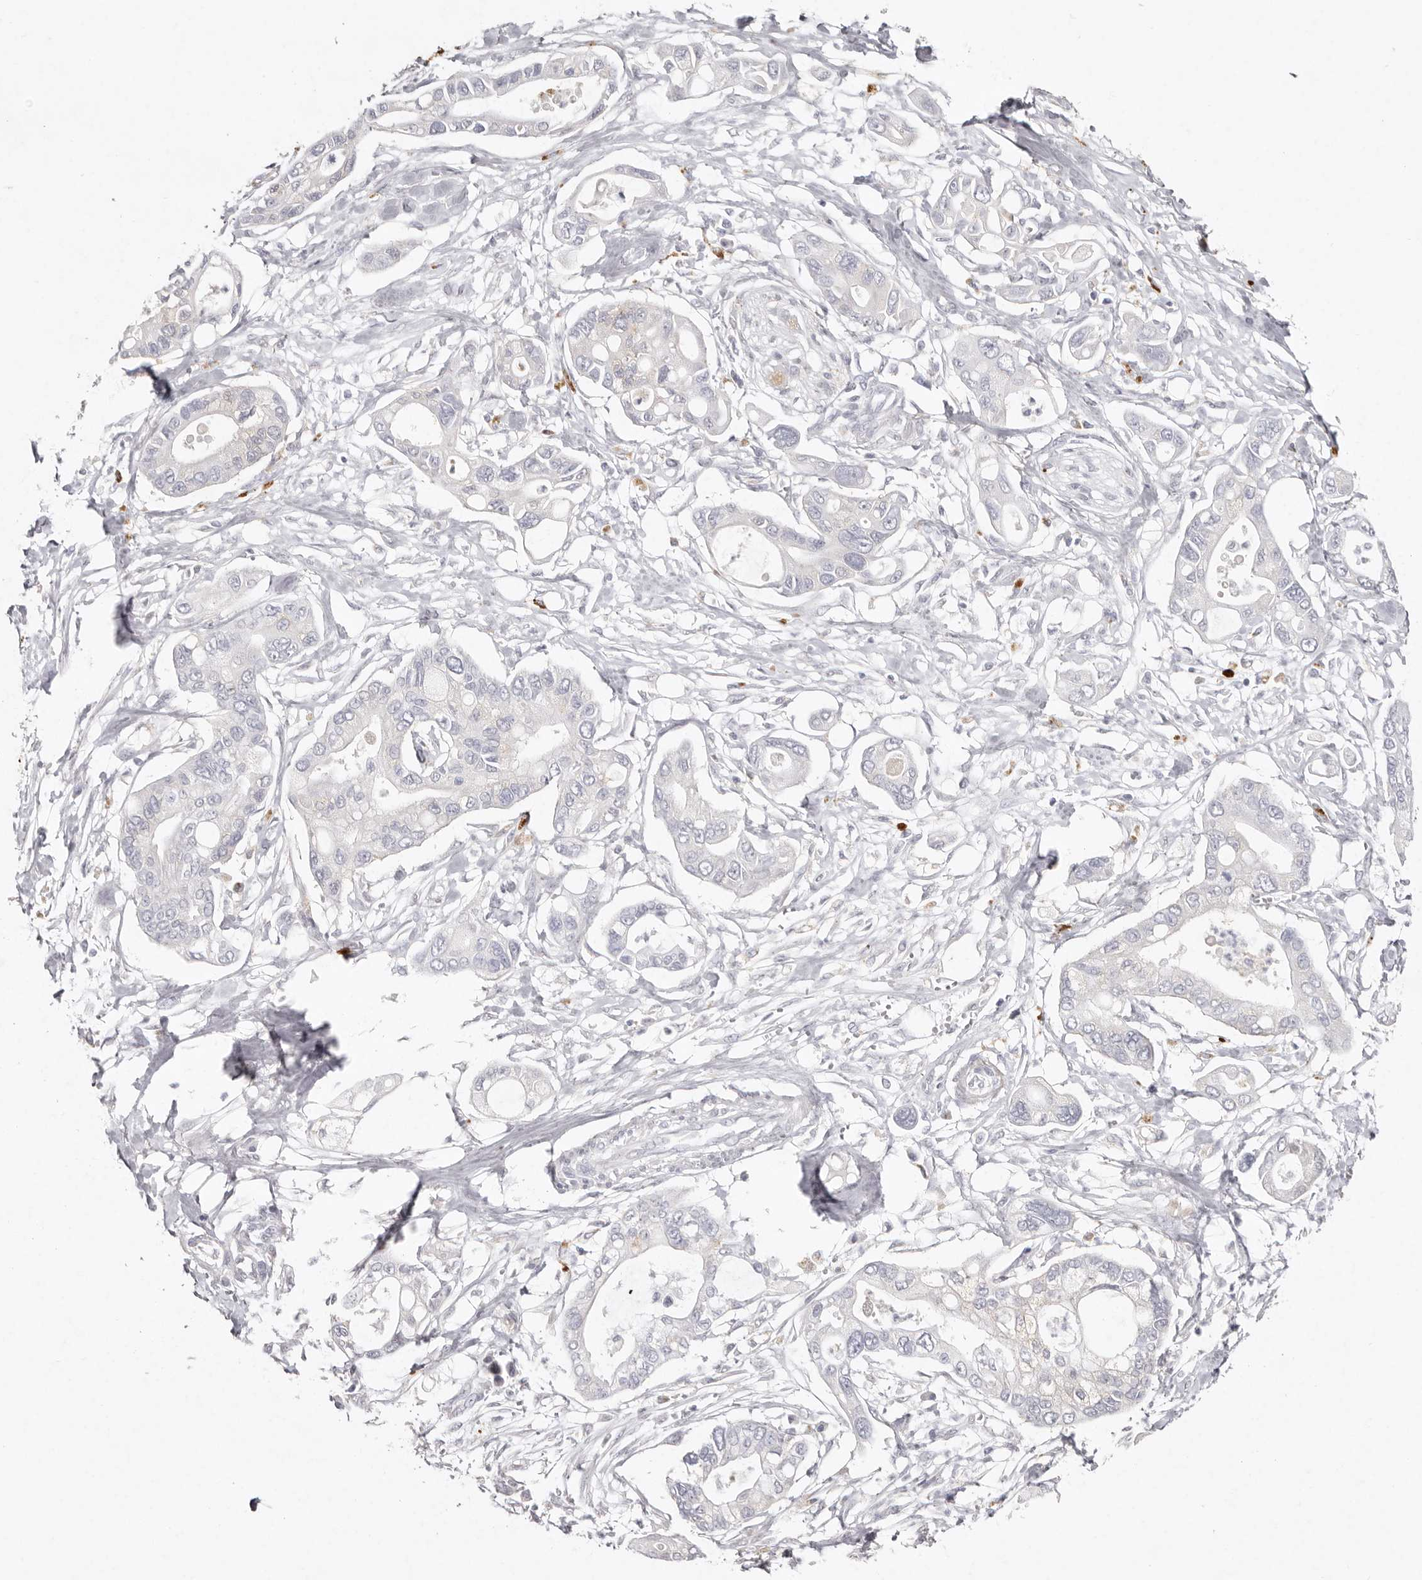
{"staining": {"intensity": "negative", "quantity": "none", "location": "none"}, "tissue": "pancreatic cancer", "cell_type": "Tumor cells", "image_type": "cancer", "snomed": [{"axis": "morphology", "description": "Adenocarcinoma, NOS"}, {"axis": "topography", "description": "Pancreas"}], "caption": "Adenocarcinoma (pancreatic) stained for a protein using immunohistochemistry (IHC) displays no expression tumor cells.", "gene": "FAM185A", "patient": {"sex": "male", "age": 68}}